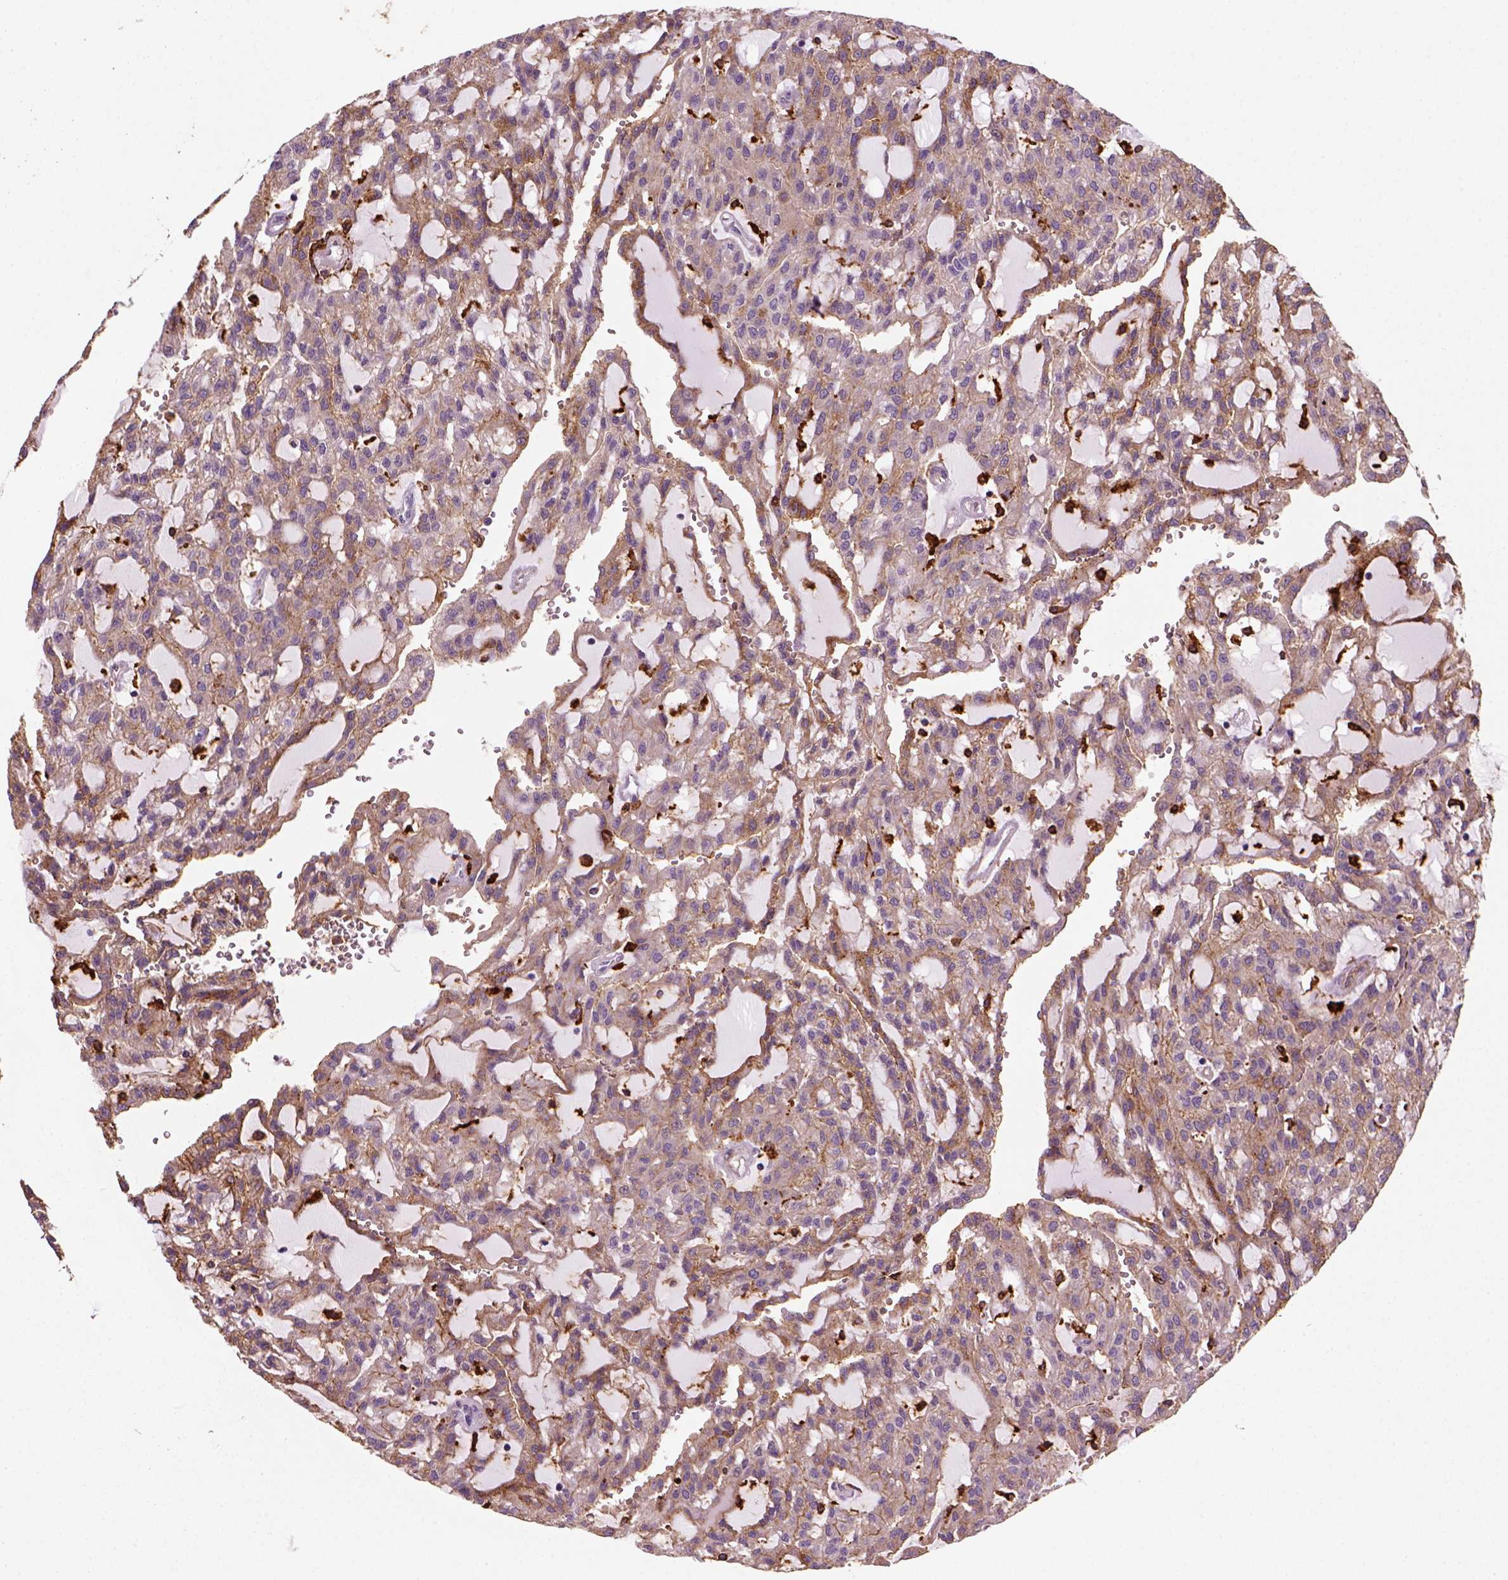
{"staining": {"intensity": "strong", "quantity": "25%-75%", "location": "cytoplasmic/membranous"}, "tissue": "renal cancer", "cell_type": "Tumor cells", "image_type": "cancer", "snomed": [{"axis": "morphology", "description": "Adenocarcinoma, NOS"}, {"axis": "topography", "description": "Kidney"}], "caption": "Brown immunohistochemical staining in adenocarcinoma (renal) reveals strong cytoplasmic/membranous expression in approximately 25%-75% of tumor cells. Using DAB (brown) and hematoxylin (blue) stains, captured at high magnification using brightfield microscopy.", "gene": "MARCKS", "patient": {"sex": "male", "age": 63}}